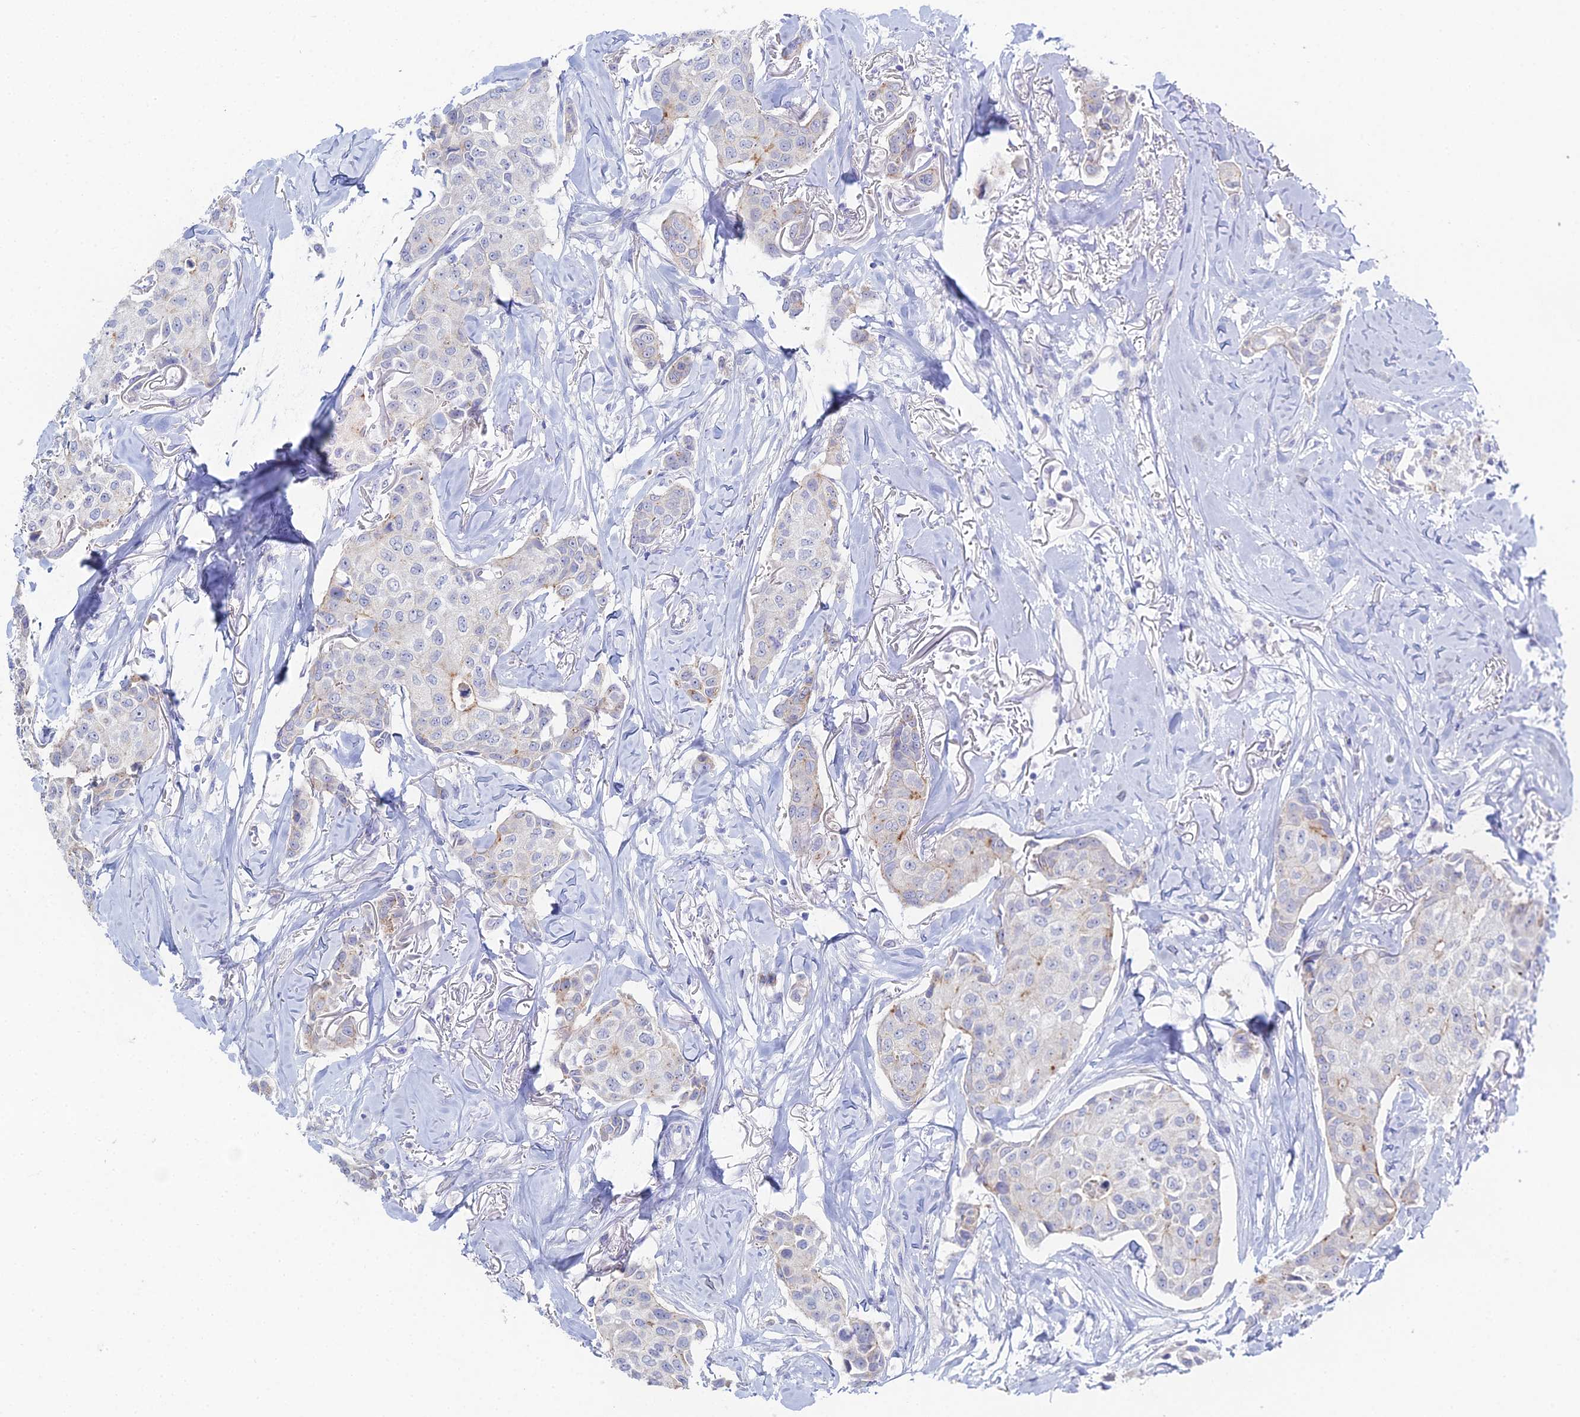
{"staining": {"intensity": "weak", "quantity": "<25%", "location": "cytoplasmic/membranous"}, "tissue": "breast cancer", "cell_type": "Tumor cells", "image_type": "cancer", "snomed": [{"axis": "morphology", "description": "Duct carcinoma"}, {"axis": "topography", "description": "Breast"}], "caption": "A high-resolution histopathology image shows immunohistochemistry (IHC) staining of breast intraductal carcinoma, which reveals no significant expression in tumor cells. (Brightfield microscopy of DAB (3,3'-diaminobenzidine) immunohistochemistry at high magnification).", "gene": "DHX34", "patient": {"sex": "female", "age": 80}}